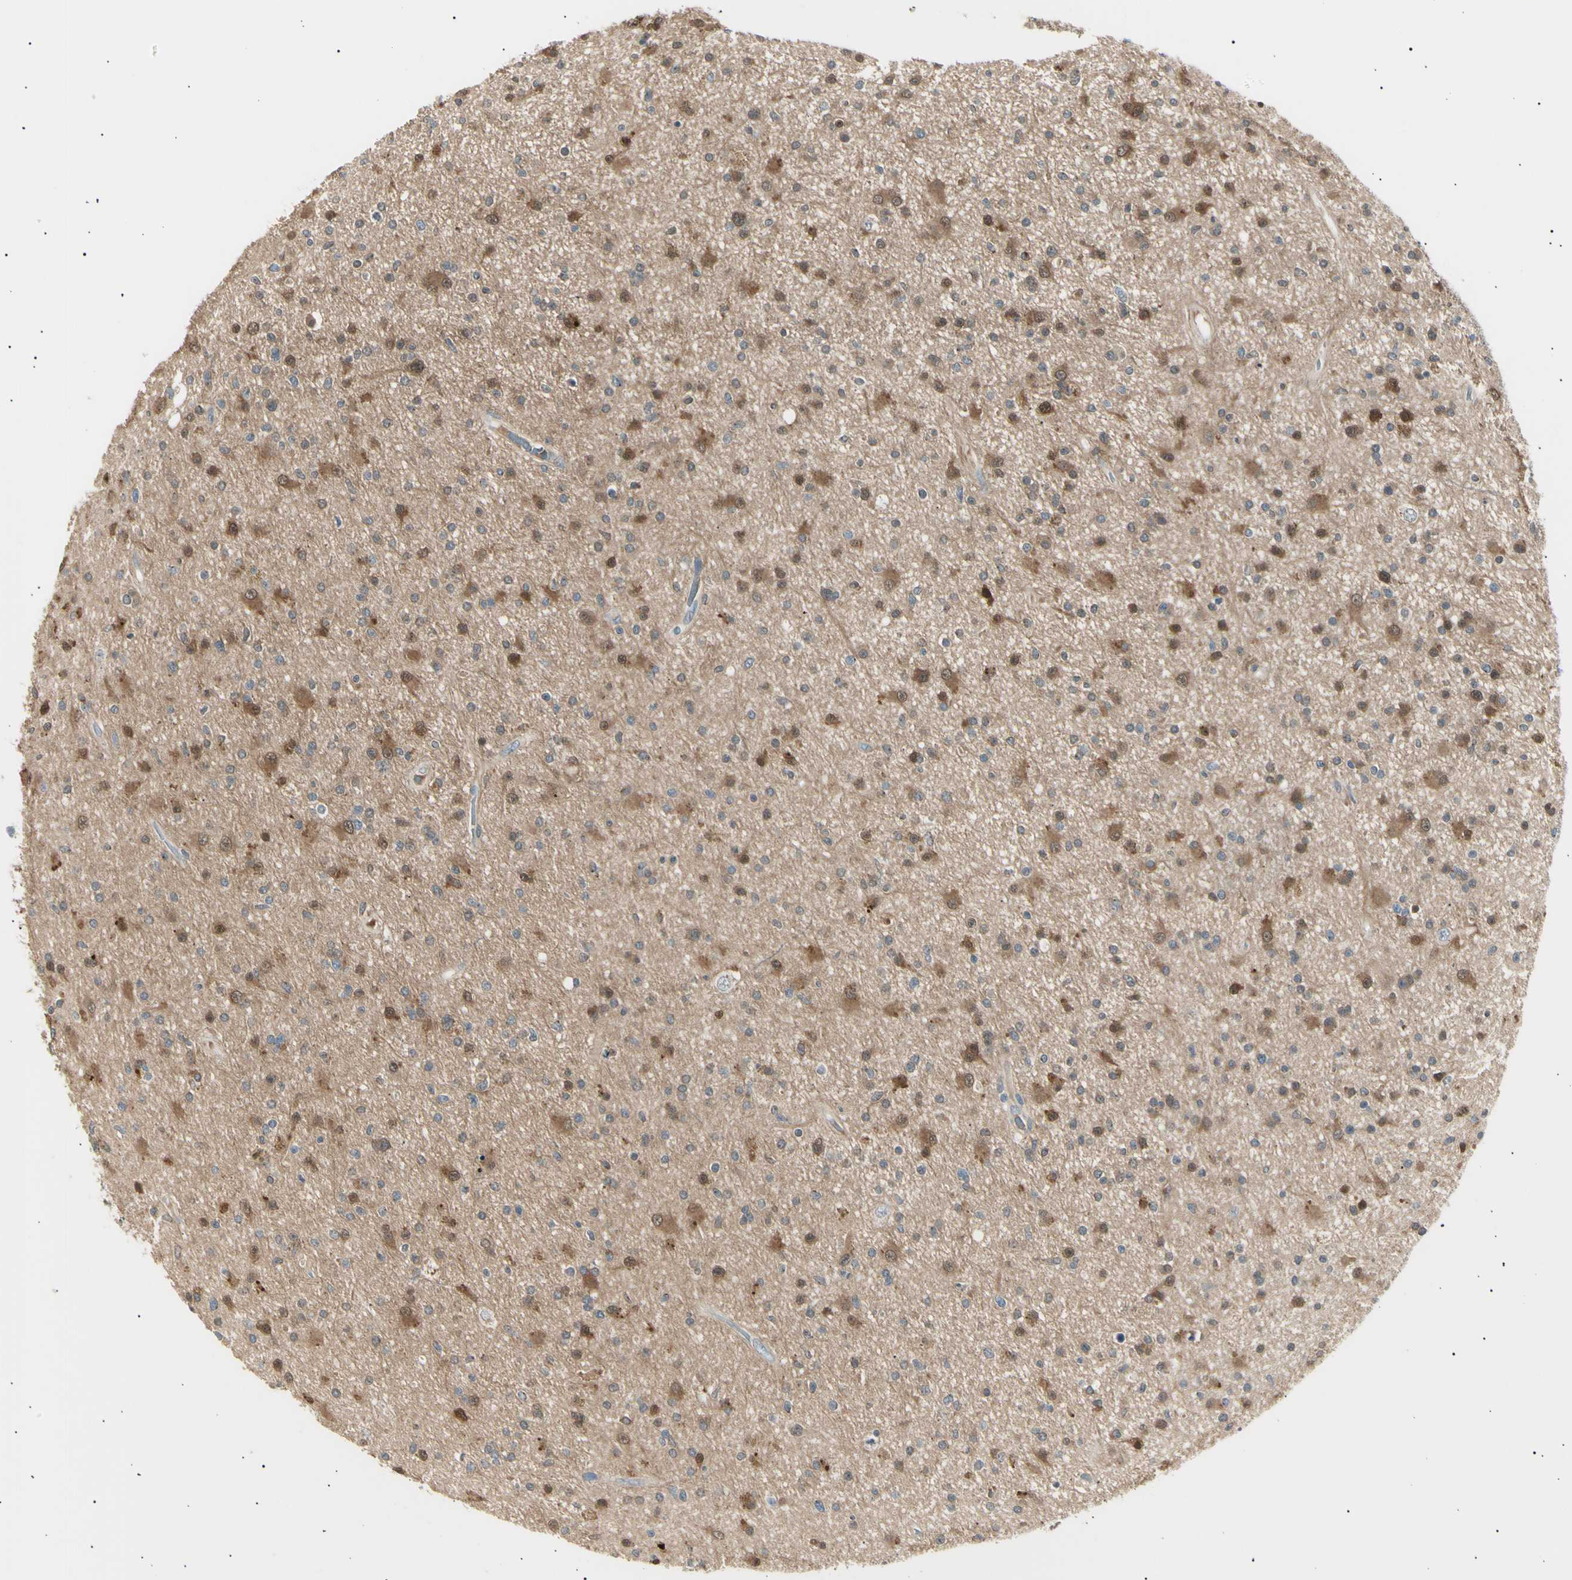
{"staining": {"intensity": "moderate", "quantity": "25%-75%", "location": "cytoplasmic/membranous,nuclear"}, "tissue": "glioma", "cell_type": "Tumor cells", "image_type": "cancer", "snomed": [{"axis": "morphology", "description": "Glioma, malignant, High grade"}, {"axis": "topography", "description": "Brain"}], "caption": "High-grade glioma (malignant) stained for a protein exhibits moderate cytoplasmic/membranous and nuclear positivity in tumor cells.", "gene": "LHPP", "patient": {"sex": "male", "age": 33}}